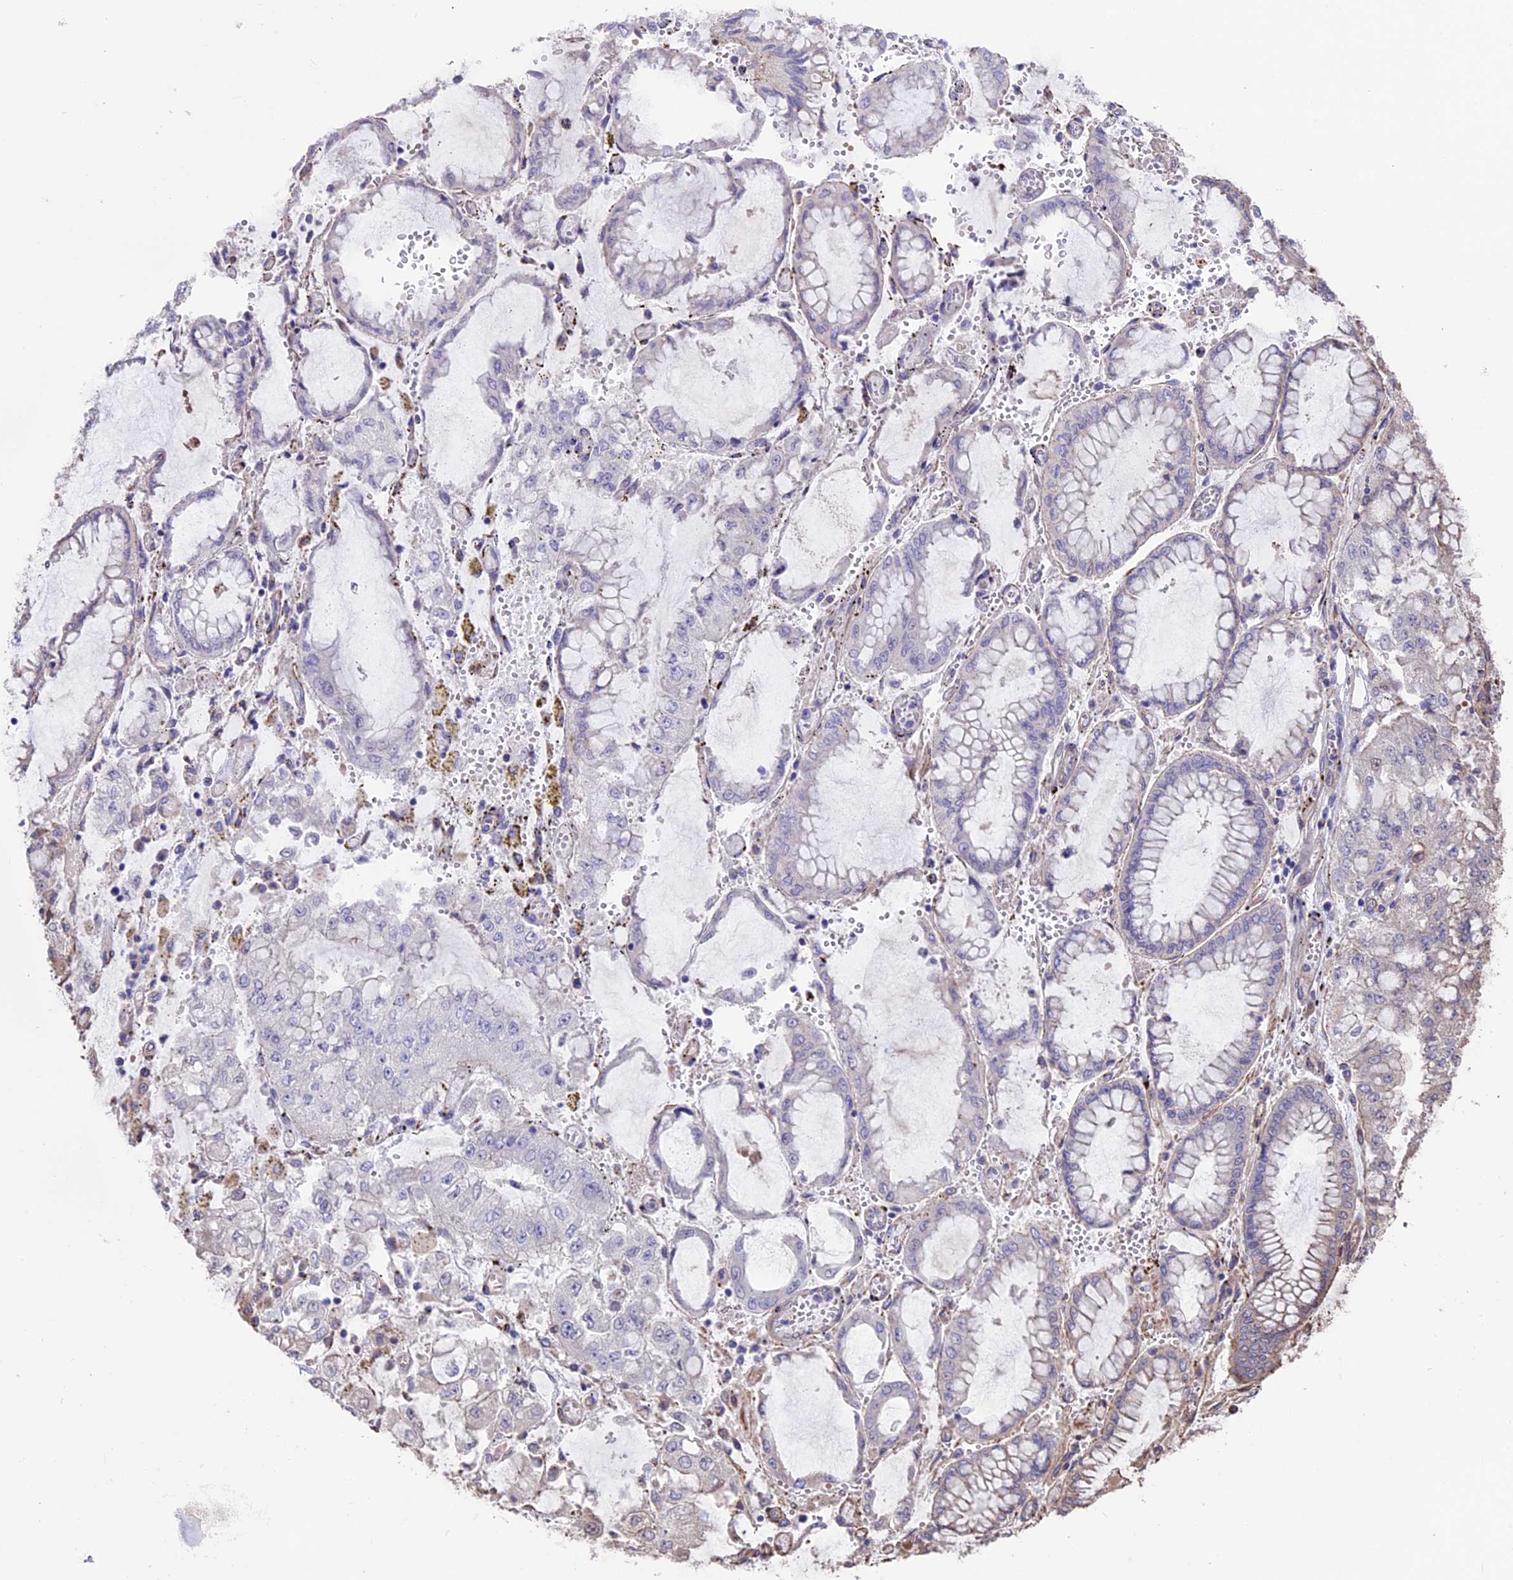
{"staining": {"intensity": "negative", "quantity": "none", "location": "none"}, "tissue": "stomach cancer", "cell_type": "Tumor cells", "image_type": "cancer", "snomed": [{"axis": "morphology", "description": "Adenocarcinoma, NOS"}, {"axis": "topography", "description": "Stomach"}], "caption": "Image shows no protein staining in tumor cells of adenocarcinoma (stomach) tissue. (IHC, brightfield microscopy, high magnification).", "gene": "SEH1L", "patient": {"sex": "male", "age": 76}}